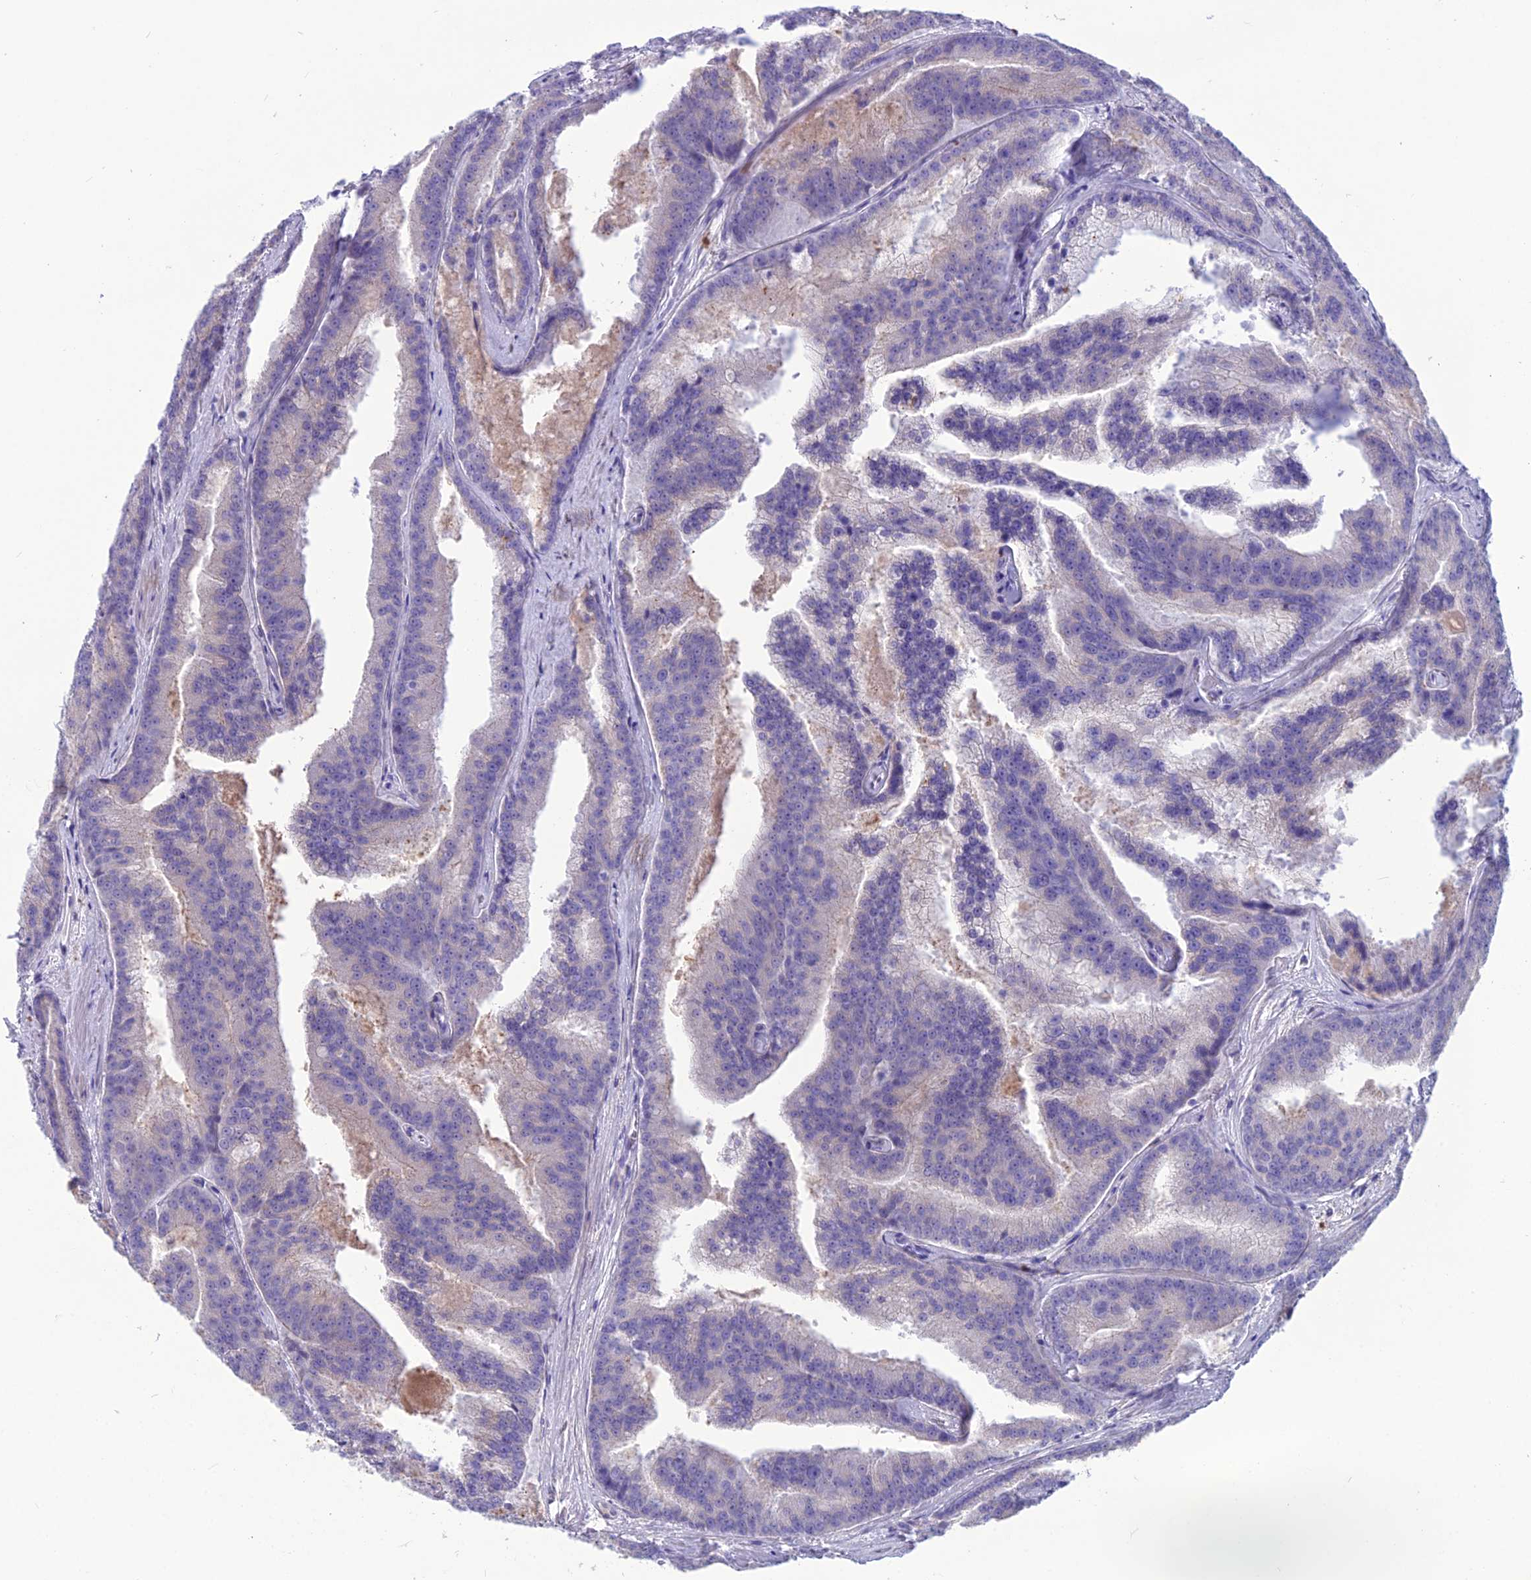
{"staining": {"intensity": "negative", "quantity": "none", "location": "none"}, "tissue": "prostate cancer", "cell_type": "Tumor cells", "image_type": "cancer", "snomed": [{"axis": "morphology", "description": "Adenocarcinoma, High grade"}, {"axis": "topography", "description": "Prostate"}], "caption": "A photomicrograph of human adenocarcinoma (high-grade) (prostate) is negative for staining in tumor cells.", "gene": "IFT172", "patient": {"sex": "male", "age": 61}}